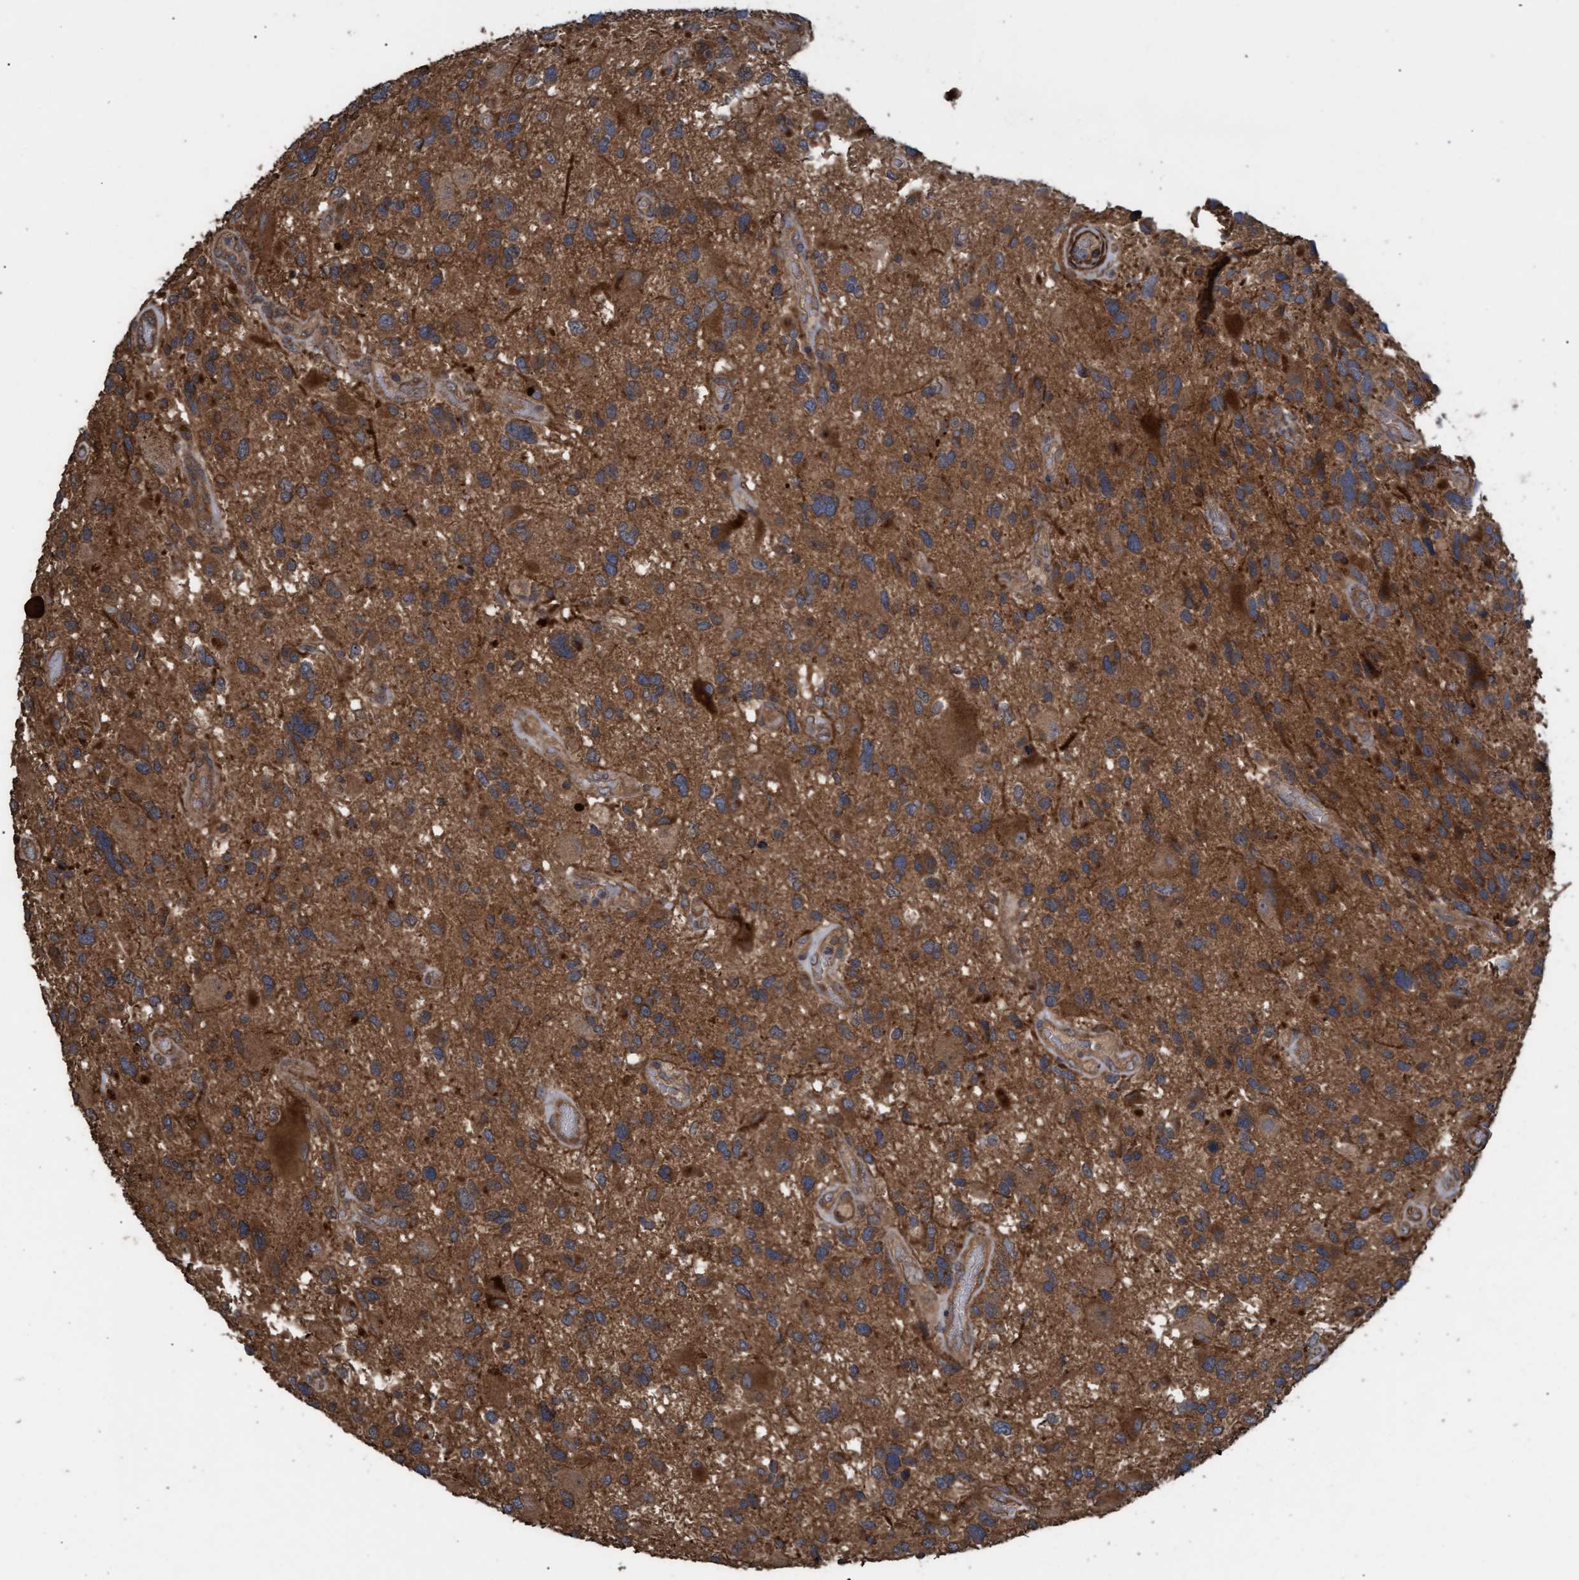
{"staining": {"intensity": "moderate", "quantity": ">75%", "location": "cytoplasmic/membranous"}, "tissue": "glioma", "cell_type": "Tumor cells", "image_type": "cancer", "snomed": [{"axis": "morphology", "description": "Glioma, malignant, High grade"}, {"axis": "topography", "description": "Brain"}], "caption": "There is medium levels of moderate cytoplasmic/membranous positivity in tumor cells of glioma, as demonstrated by immunohistochemical staining (brown color).", "gene": "GGT6", "patient": {"sex": "male", "age": 33}}